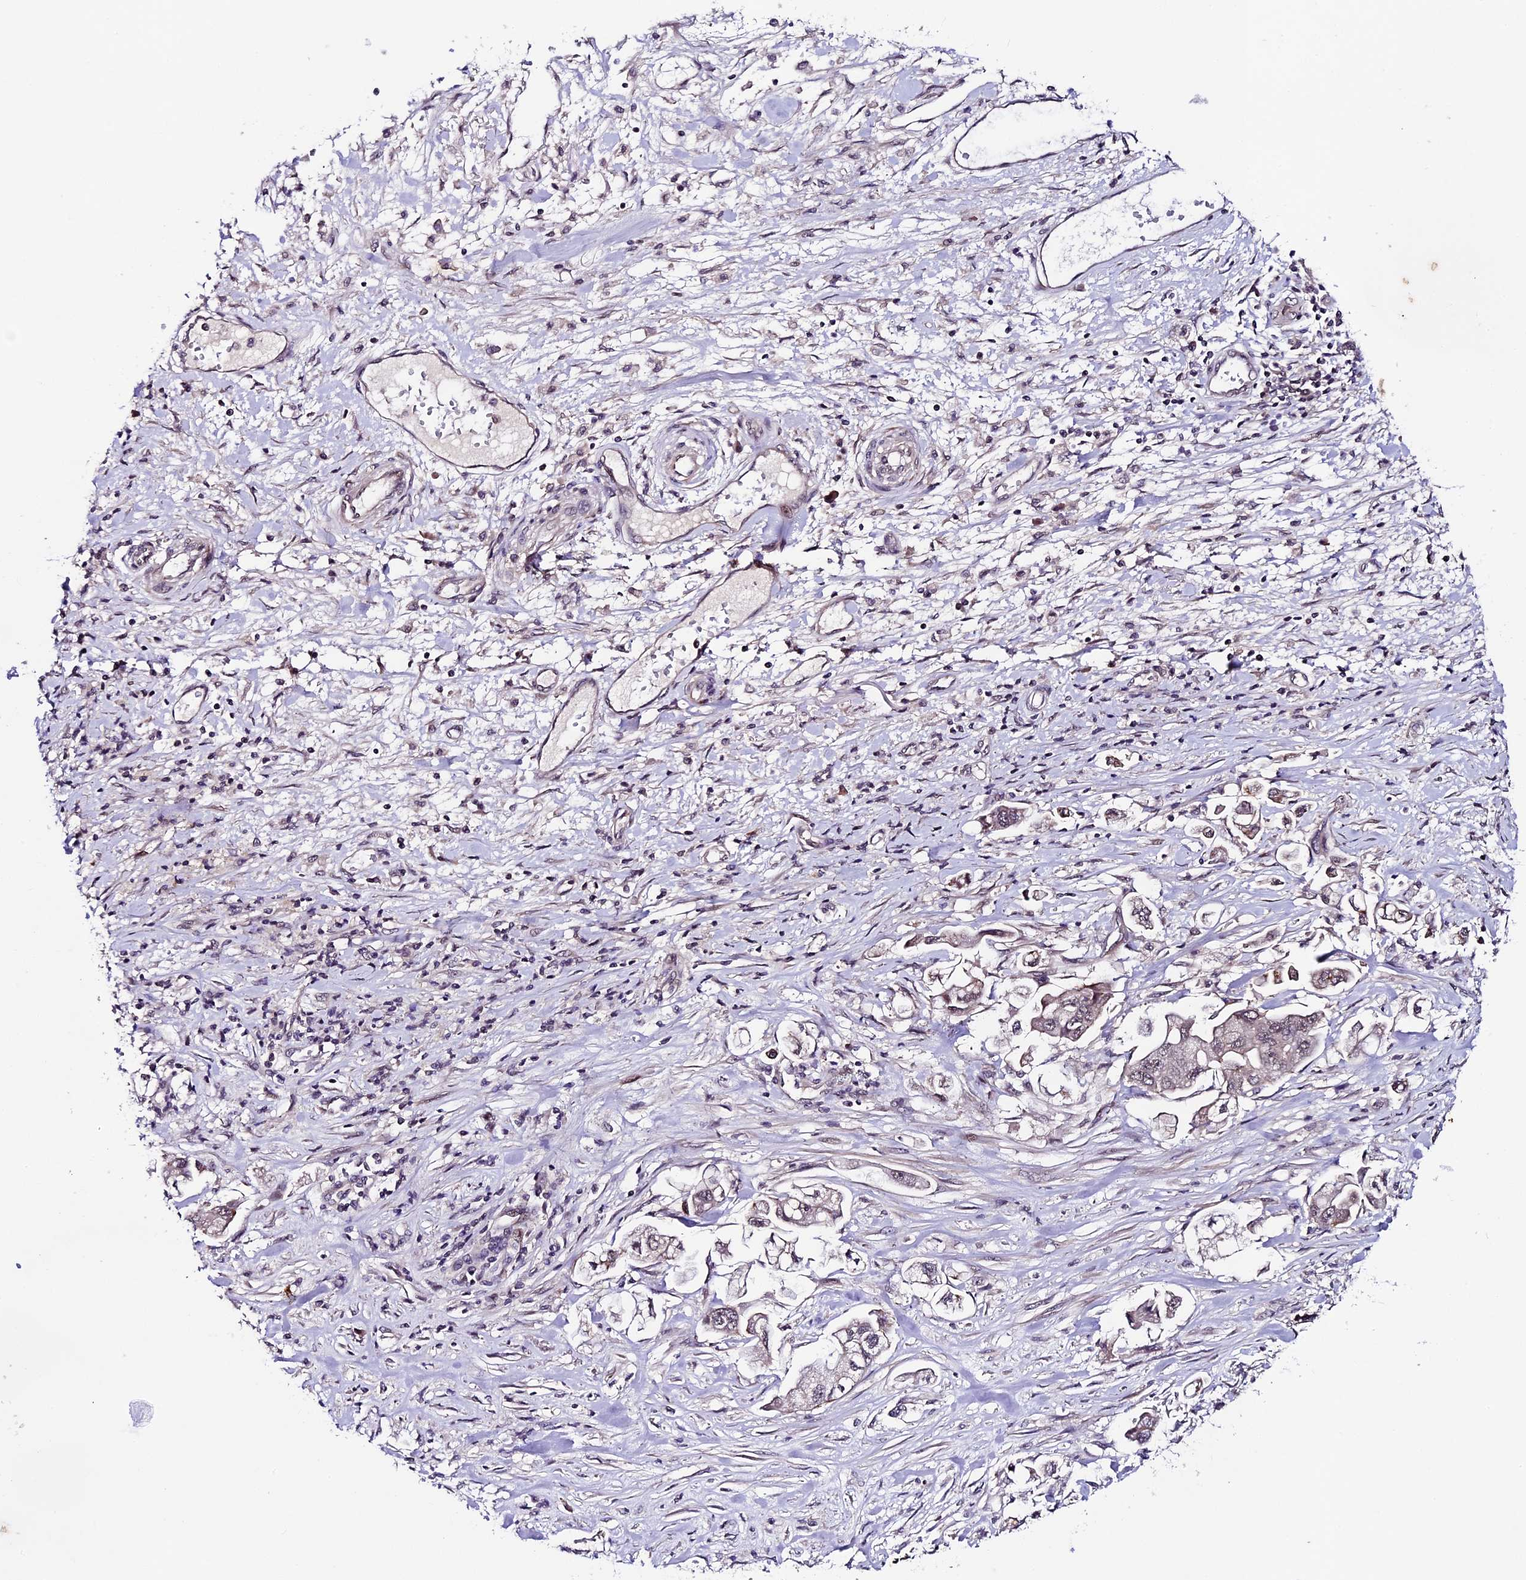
{"staining": {"intensity": "negative", "quantity": "none", "location": "none"}, "tissue": "stomach cancer", "cell_type": "Tumor cells", "image_type": "cancer", "snomed": [{"axis": "morphology", "description": "Adenocarcinoma, NOS"}, {"axis": "topography", "description": "Stomach"}], "caption": "Tumor cells are negative for brown protein staining in stomach cancer.", "gene": "SIPA1L3", "patient": {"sex": "male", "age": 62}}